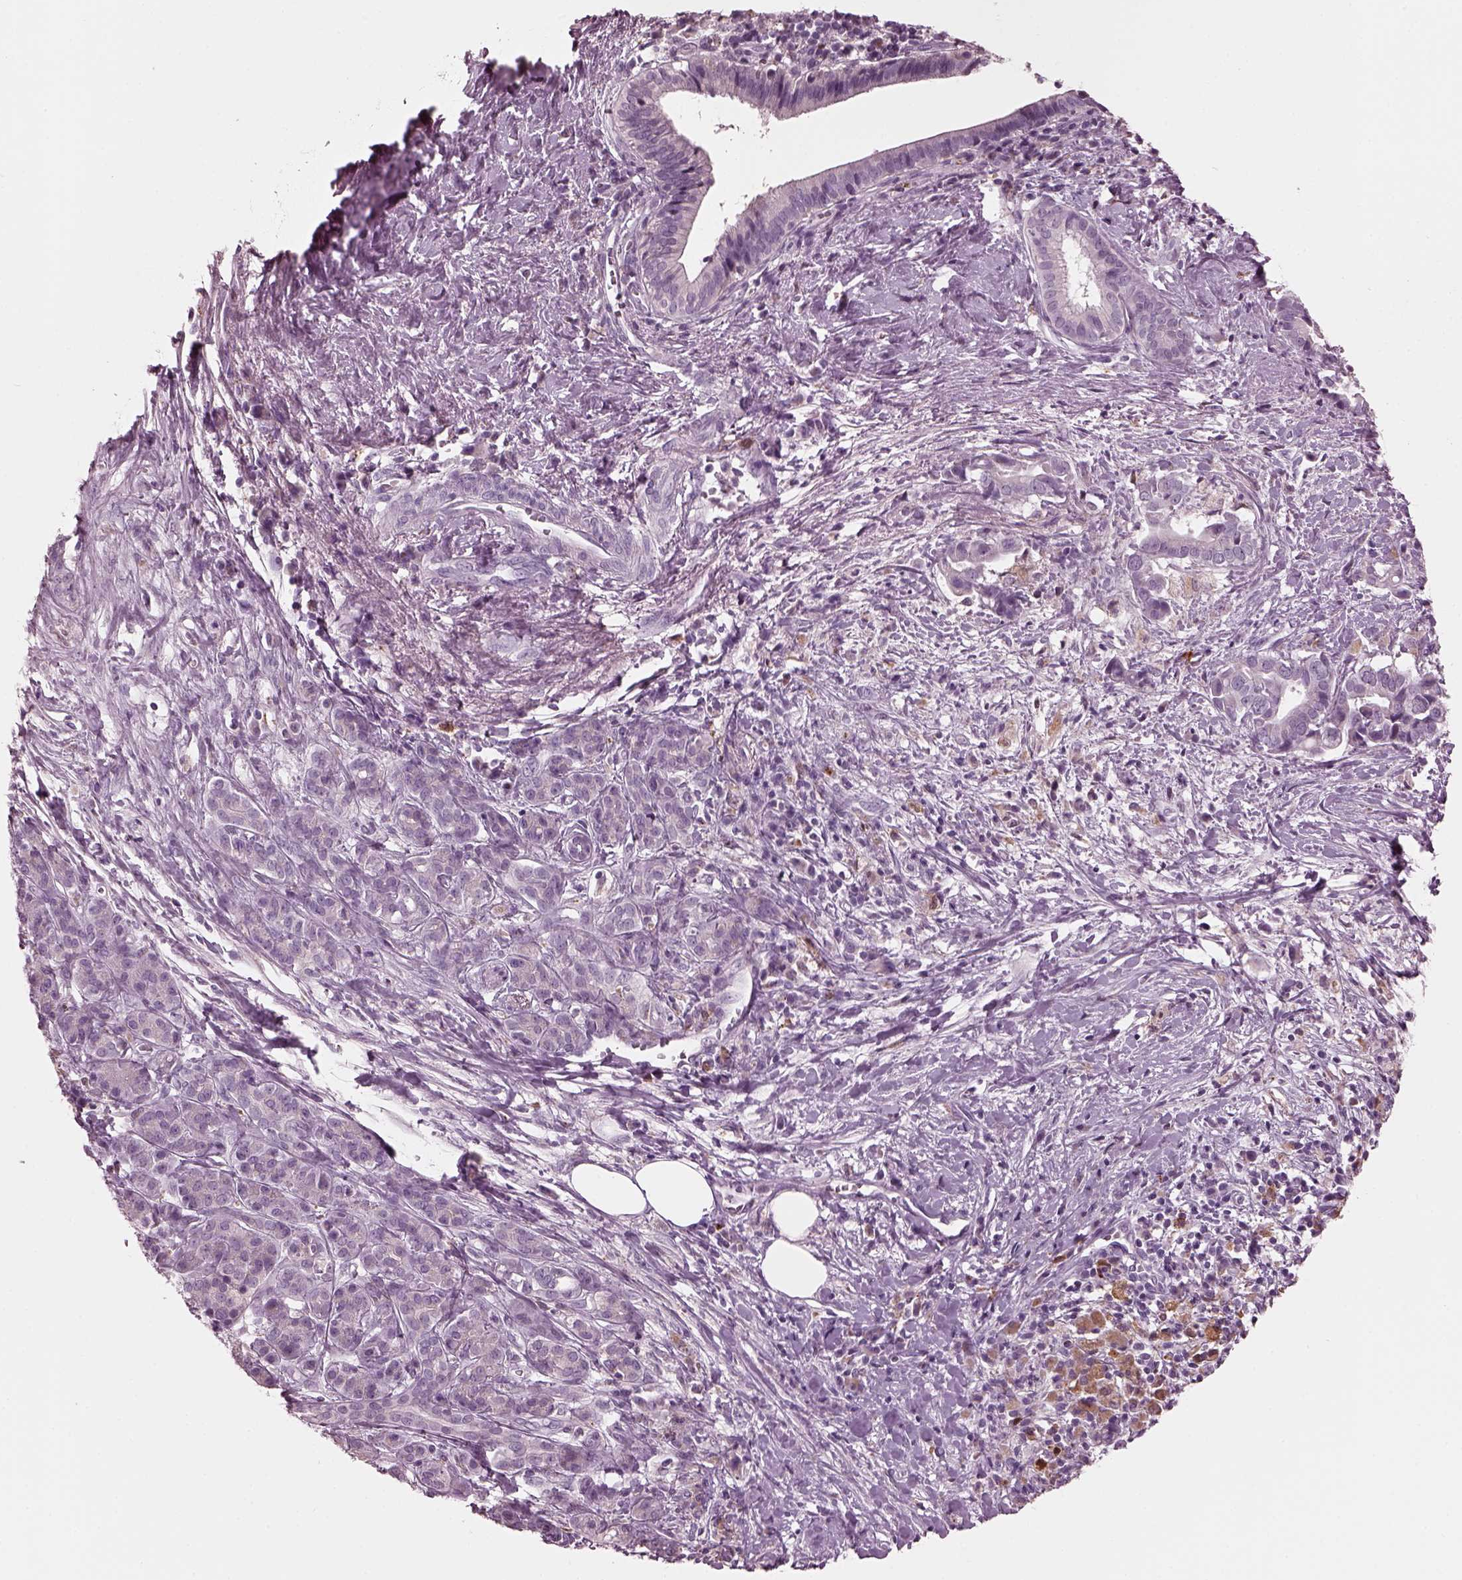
{"staining": {"intensity": "negative", "quantity": "none", "location": "none"}, "tissue": "pancreatic cancer", "cell_type": "Tumor cells", "image_type": "cancer", "snomed": [{"axis": "morphology", "description": "Adenocarcinoma, NOS"}, {"axis": "topography", "description": "Pancreas"}], "caption": "Immunohistochemistry (IHC) of human pancreatic cancer (adenocarcinoma) demonstrates no expression in tumor cells.", "gene": "SLAMF8", "patient": {"sex": "male", "age": 61}}